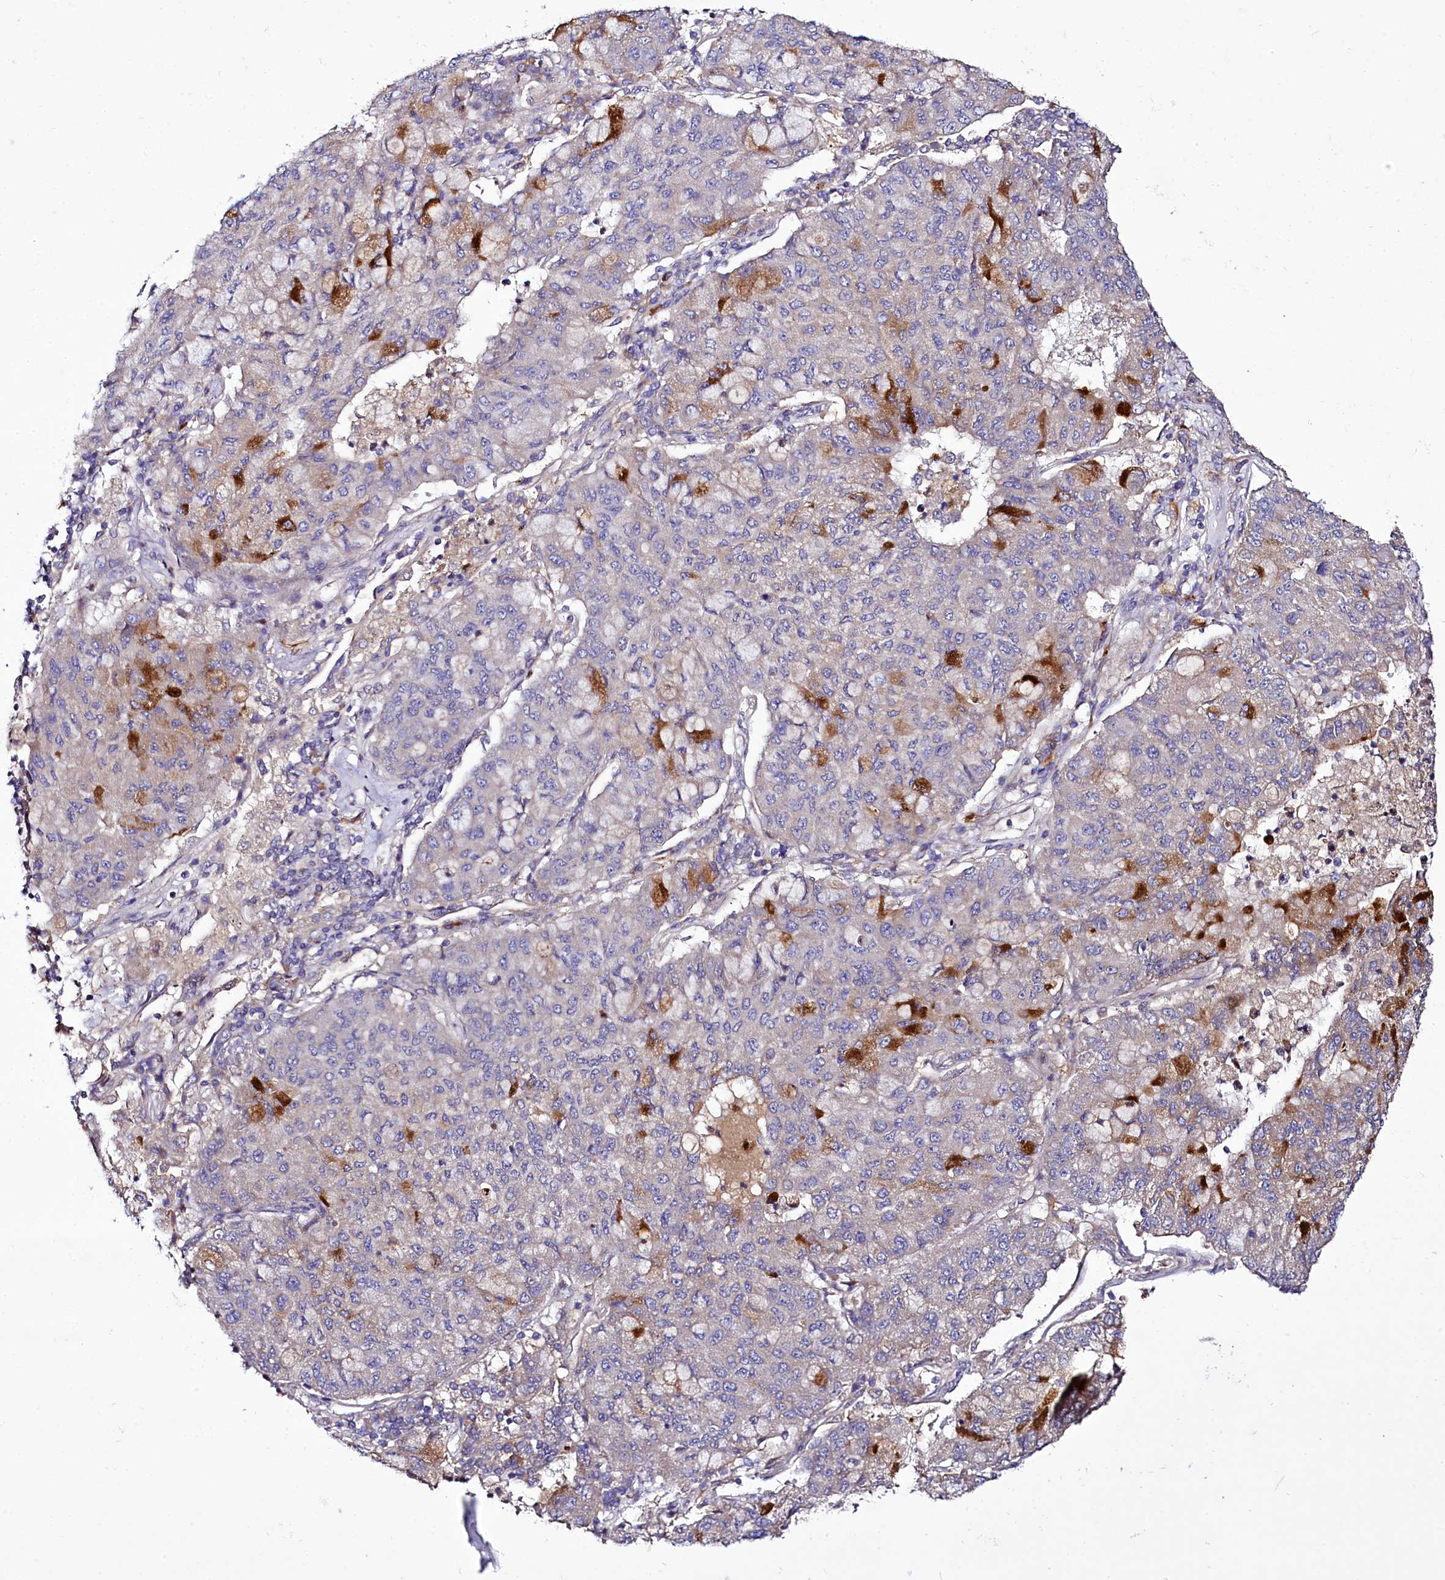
{"staining": {"intensity": "strong", "quantity": "<25%", "location": "cytoplasmic/membranous"}, "tissue": "lung cancer", "cell_type": "Tumor cells", "image_type": "cancer", "snomed": [{"axis": "morphology", "description": "Squamous cell carcinoma, NOS"}, {"axis": "topography", "description": "Lung"}], "caption": "A brown stain shows strong cytoplasmic/membranous expression of a protein in lung cancer (squamous cell carcinoma) tumor cells. The staining was performed using DAB (3,3'-diaminobenzidine) to visualize the protein expression in brown, while the nuclei were stained in blue with hematoxylin (Magnification: 20x).", "gene": "ZC3H12C", "patient": {"sex": "male", "age": 74}}